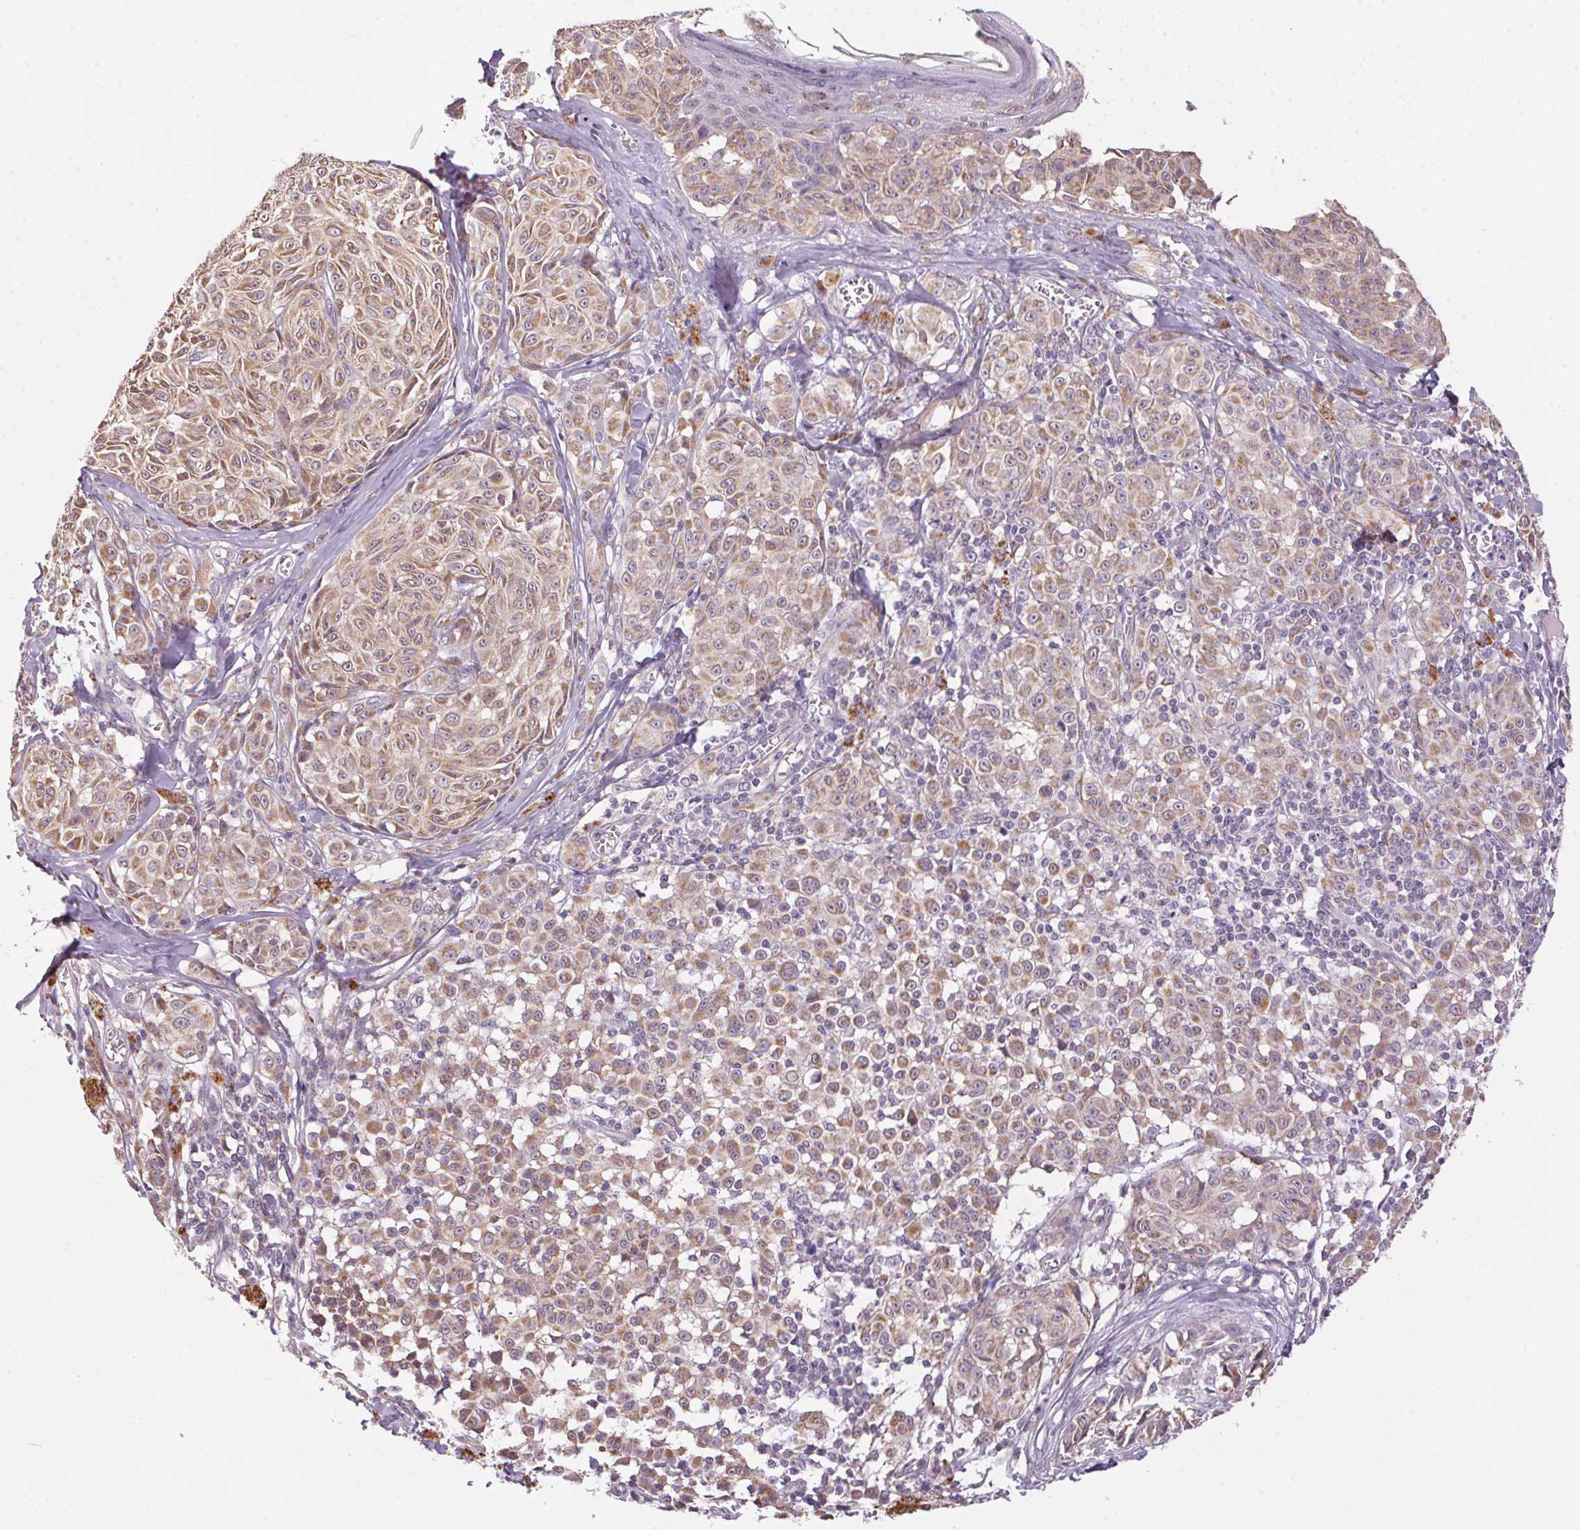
{"staining": {"intensity": "weak", "quantity": ">75%", "location": "cytoplasmic/membranous"}, "tissue": "melanoma", "cell_type": "Tumor cells", "image_type": "cancer", "snomed": [{"axis": "morphology", "description": "Malignant melanoma, NOS"}, {"axis": "topography", "description": "Skin"}], "caption": "A histopathology image of human malignant melanoma stained for a protein displays weak cytoplasmic/membranous brown staining in tumor cells. (Brightfield microscopy of DAB IHC at high magnification).", "gene": "ADH5", "patient": {"sex": "female", "age": 43}}